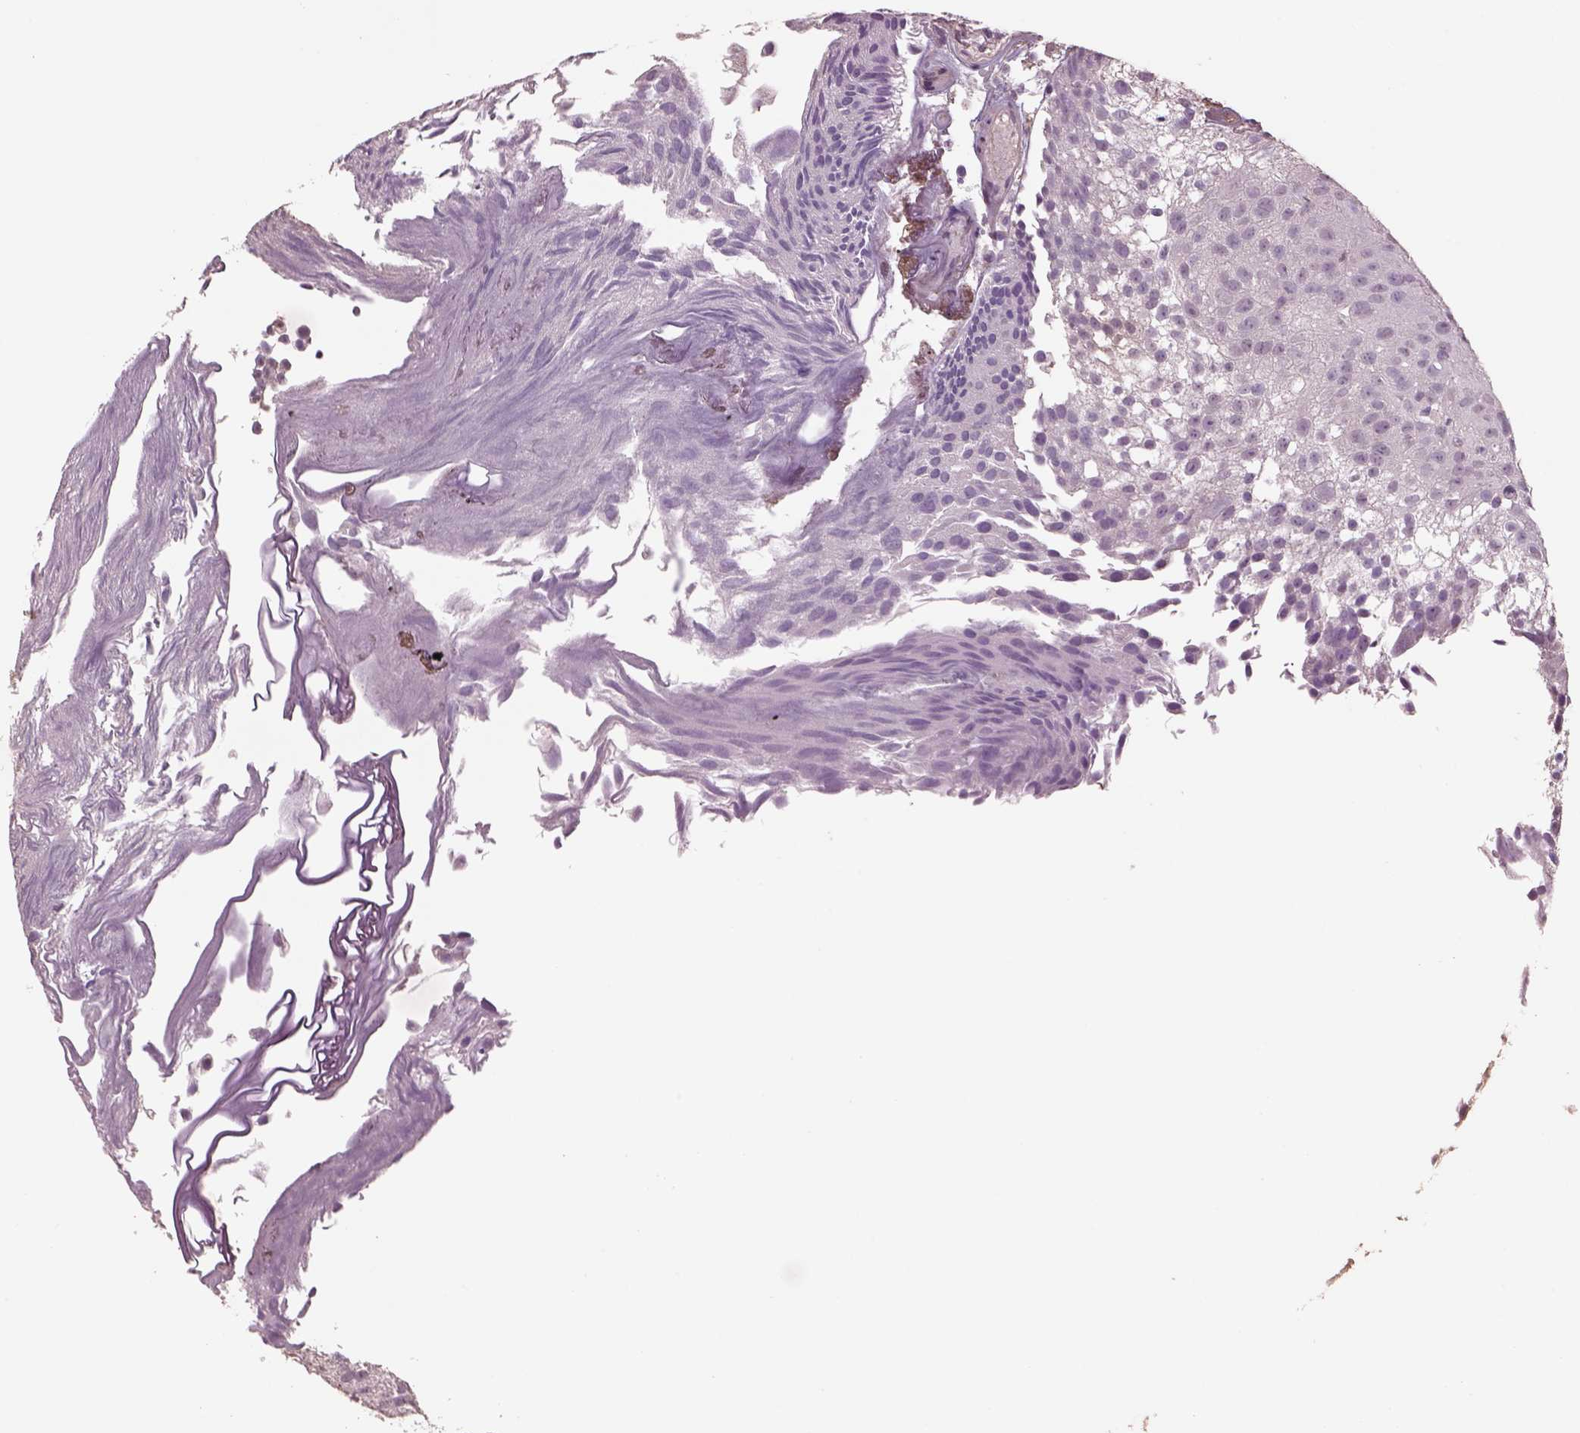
{"staining": {"intensity": "negative", "quantity": "none", "location": "none"}, "tissue": "urothelial cancer", "cell_type": "Tumor cells", "image_type": "cancer", "snomed": [{"axis": "morphology", "description": "Urothelial carcinoma, Low grade"}, {"axis": "topography", "description": "Urinary bladder"}], "caption": "DAB (3,3'-diaminobenzidine) immunohistochemical staining of urothelial cancer shows no significant positivity in tumor cells. (Brightfield microscopy of DAB (3,3'-diaminobenzidine) immunohistochemistry at high magnification).", "gene": "LIN7A", "patient": {"sex": "male", "age": 70}}